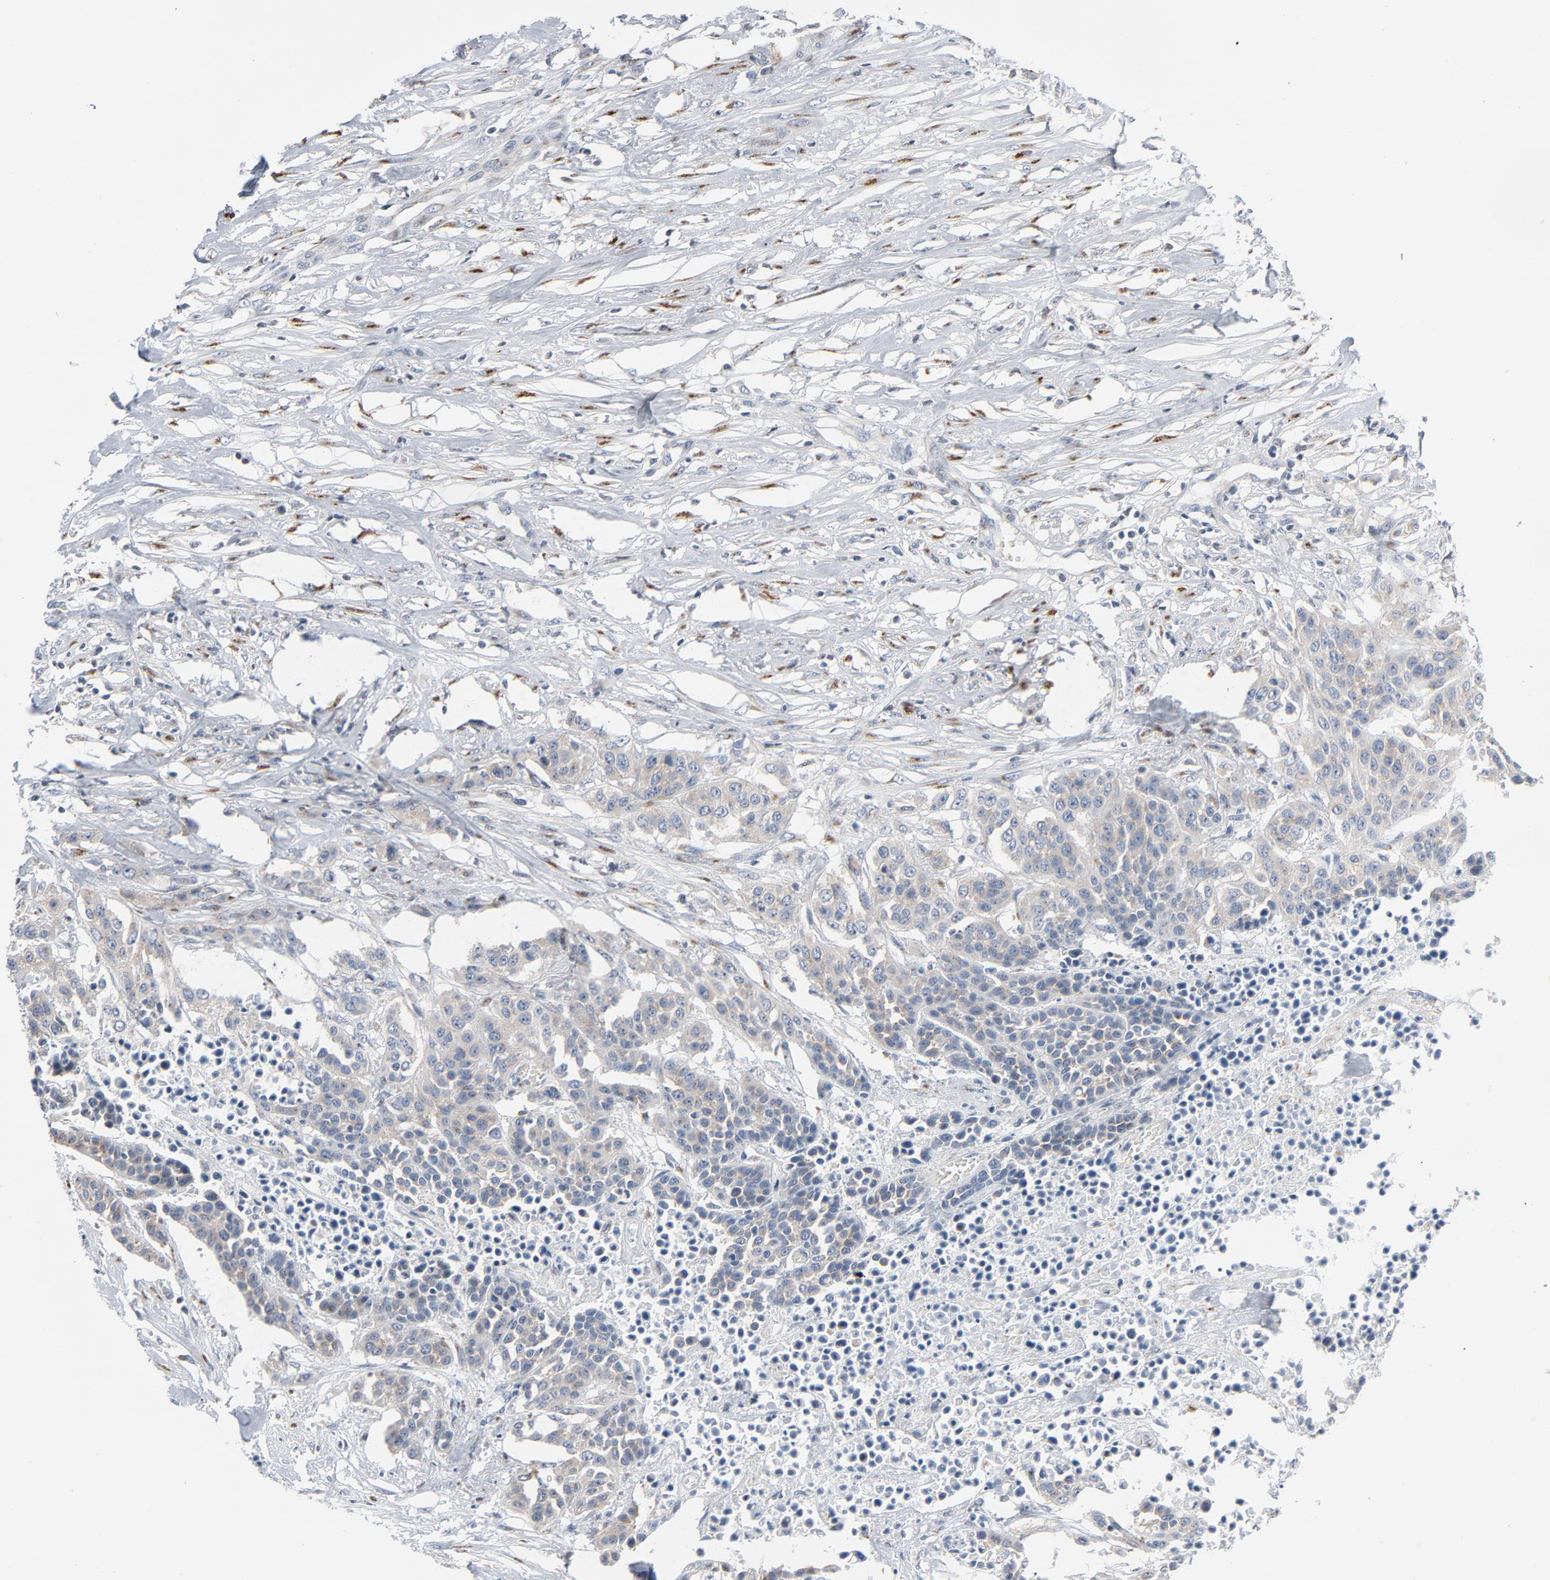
{"staining": {"intensity": "moderate", "quantity": ">75%", "location": "cytoplasmic/membranous"}, "tissue": "urothelial cancer", "cell_type": "Tumor cells", "image_type": "cancer", "snomed": [{"axis": "morphology", "description": "Urothelial carcinoma, High grade"}, {"axis": "topography", "description": "Urinary bladder"}], "caption": "Immunohistochemical staining of urothelial carcinoma (high-grade) reveals medium levels of moderate cytoplasmic/membranous protein staining in about >75% of tumor cells.", "gene": "YIPF6", "patient": {"sex": "male", "age": 74}}